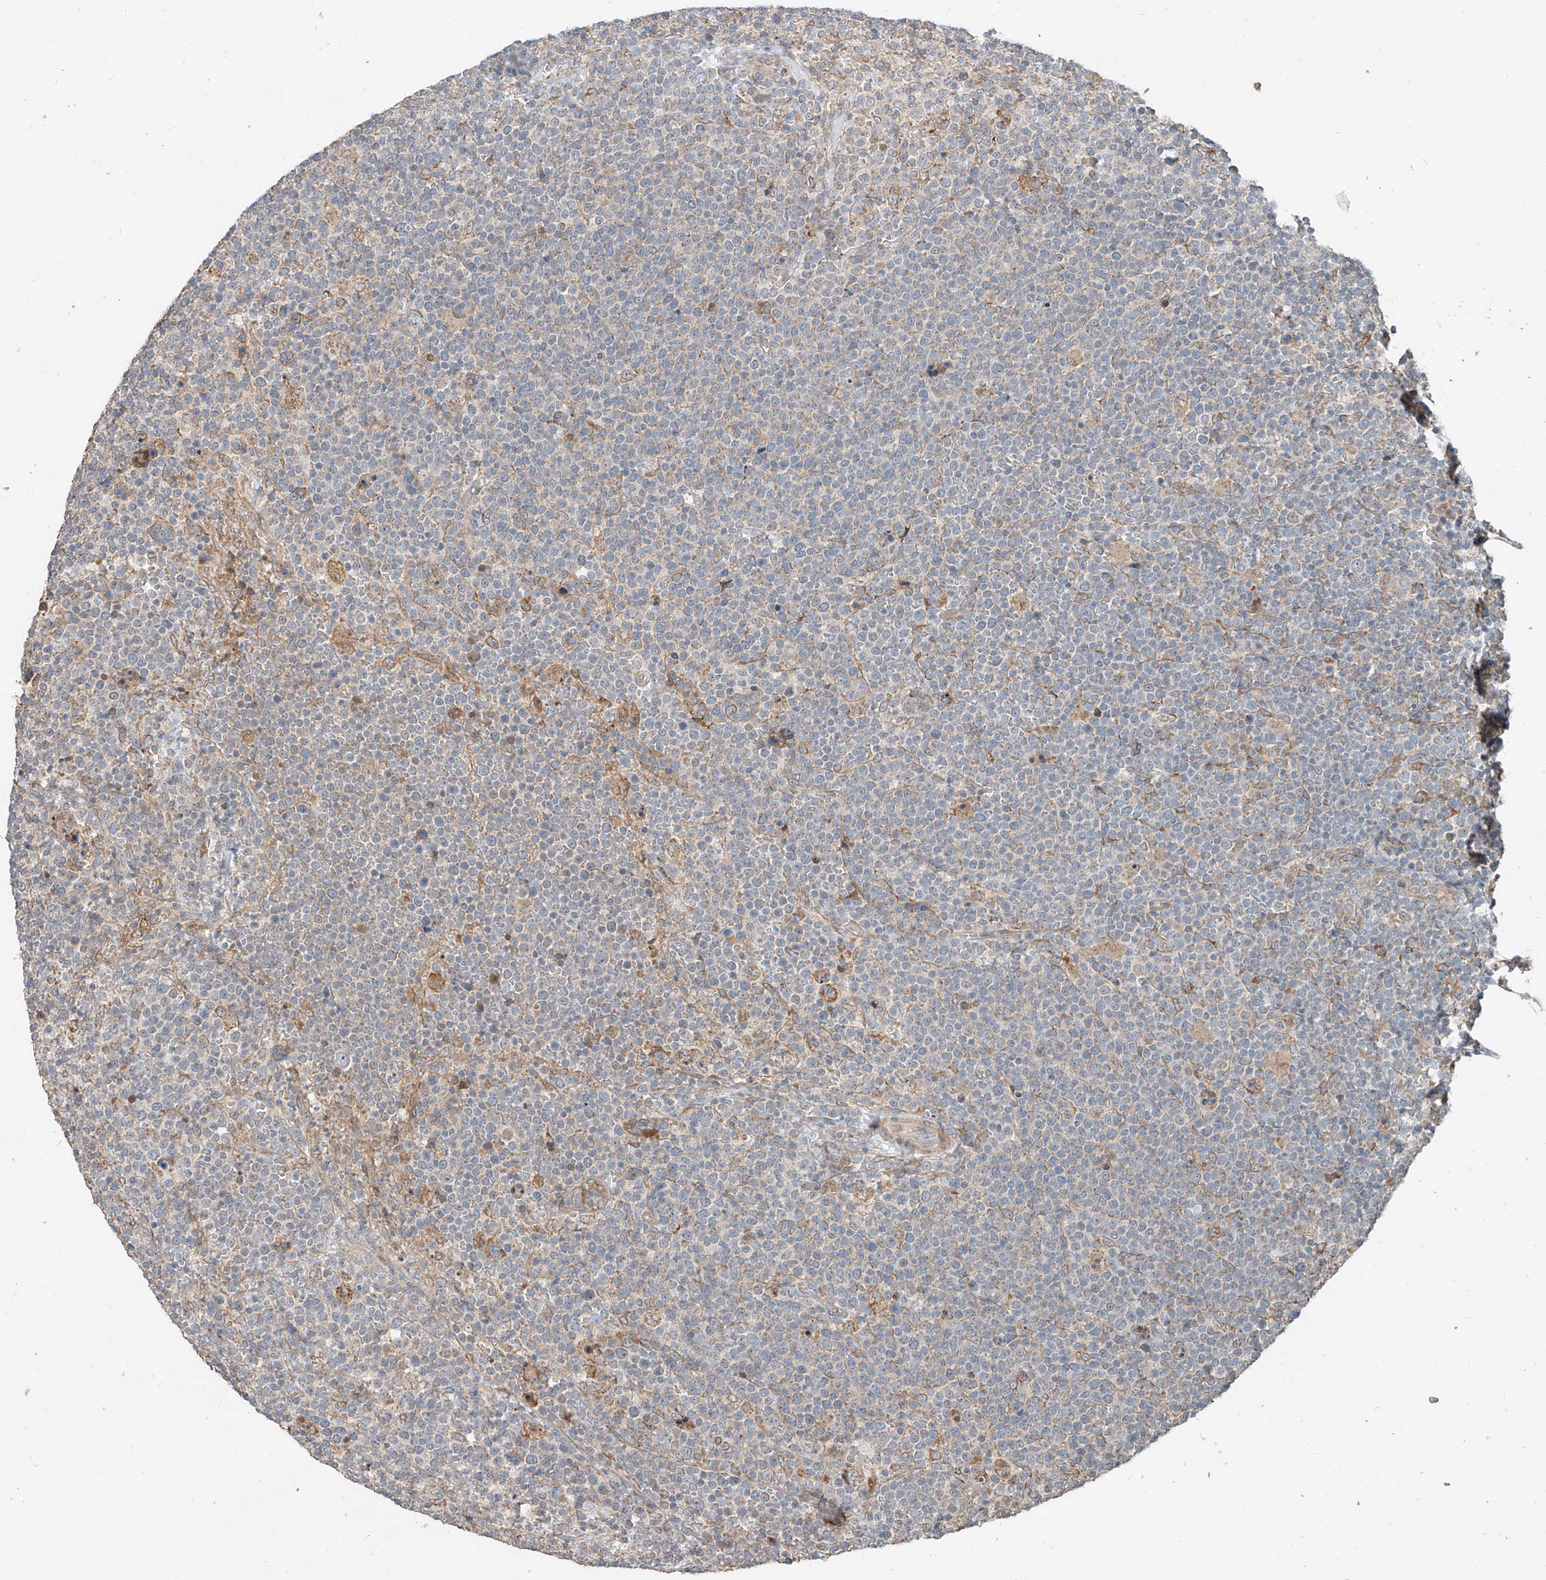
{"staining": {"intensity": "negative", "quantity": "none", "location": "none"}, "tissue": "lymphoma", "cell_type": "Tumor cells", "image_type": "cancer", "snomed": [{"axis": "morphology", "description": "Malignant lymphoma, non-Hodgkin's type, High grade"}, {"axis": "topography", "description": "Lymph node"}], "caption": "There is no significant staining in tumor cells of lymphoma.", "gene": "STX19", "patient": {"sex": "male", "age": 61}}